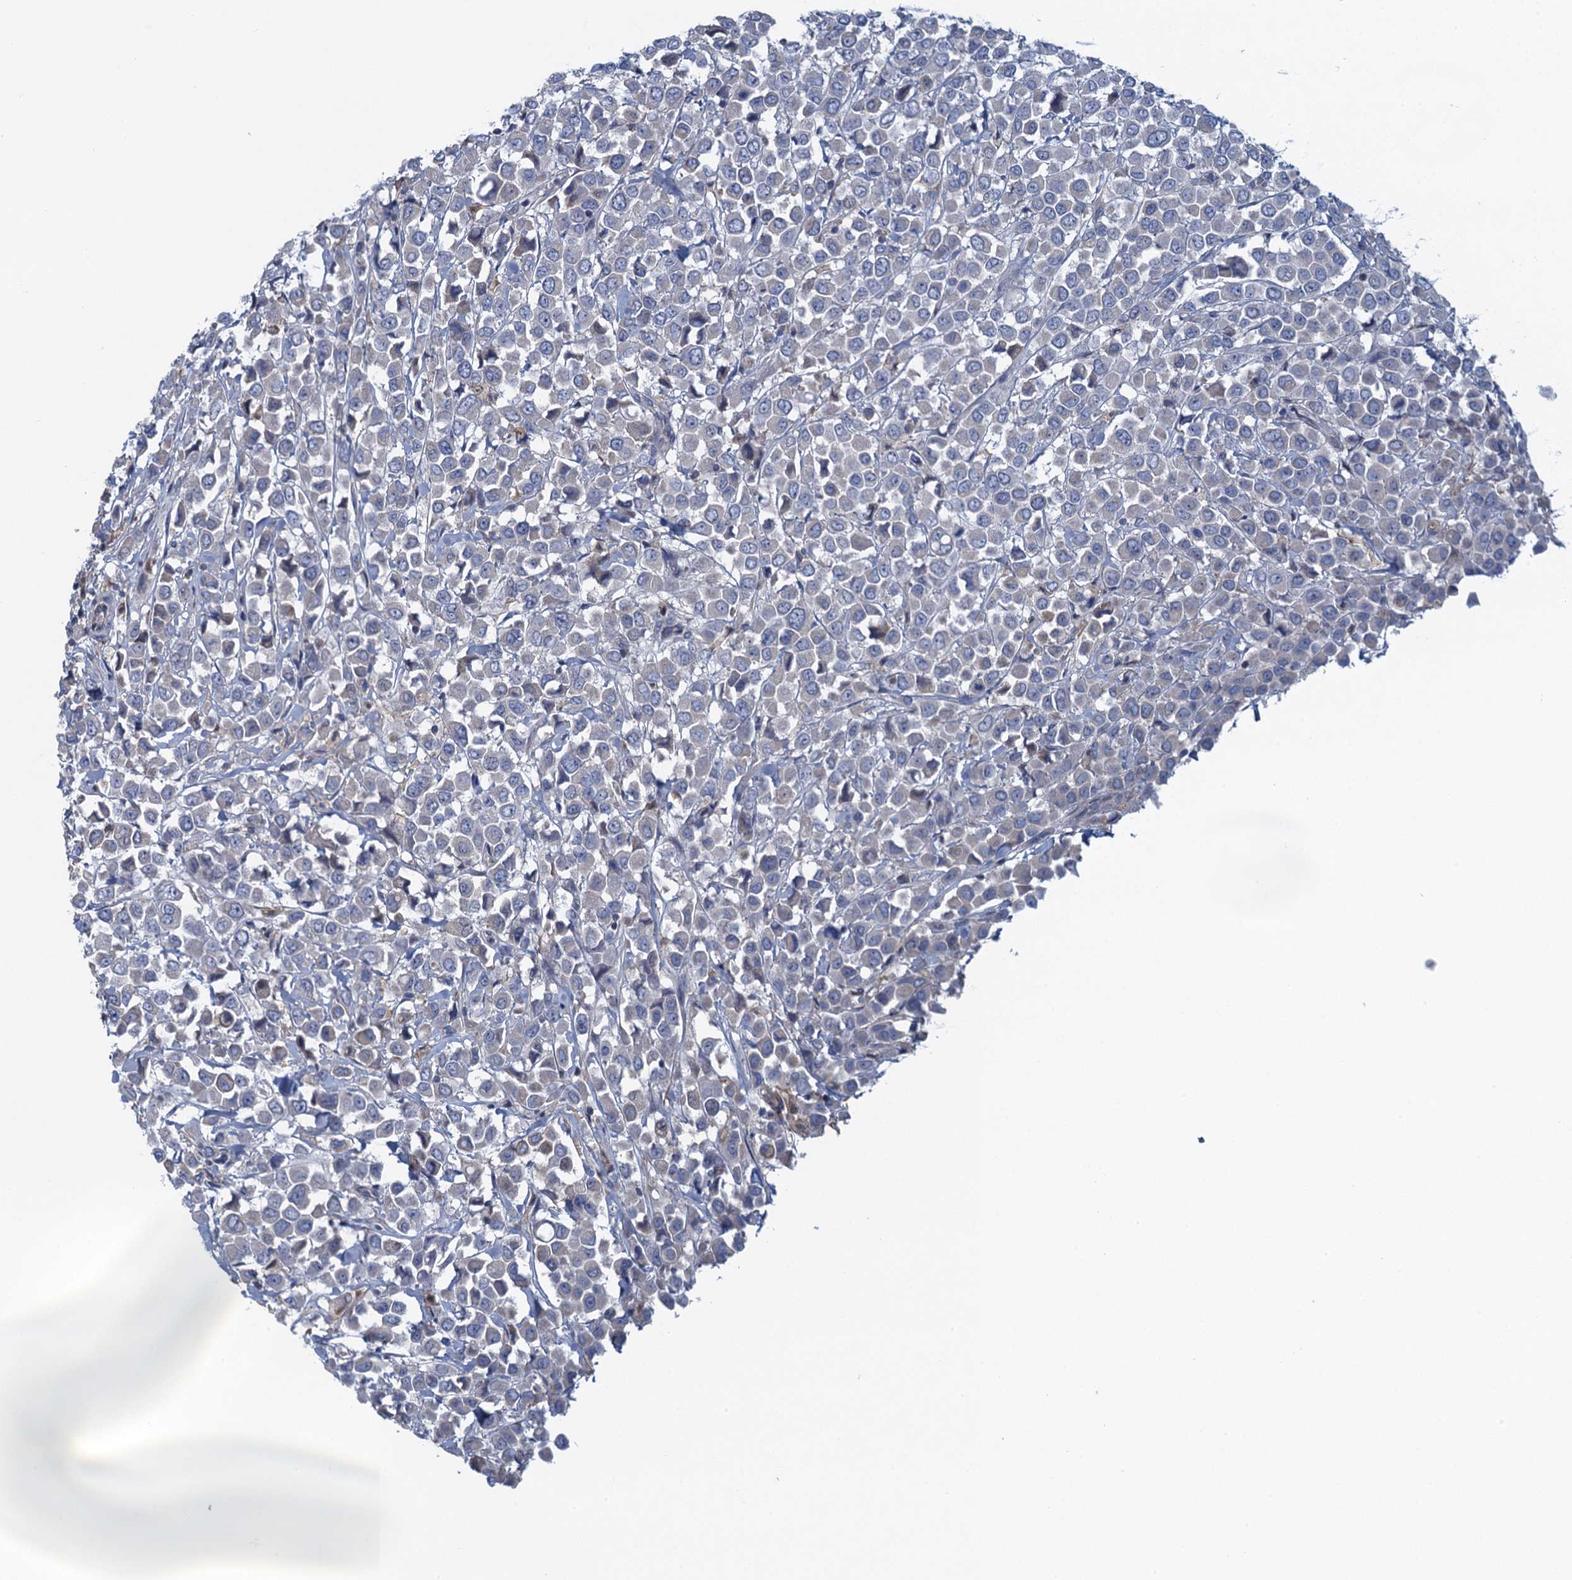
{"staining": {"intensity": "negative", "quantity": "none", "location": "none"}, "tissue": "breast cancer", "cell_type": "Tumor cells", "image_type": "cancer", "snomed": [{"axis": "morphology", "description": "Duct carcinoma"}, {"axis": "topography", "description": "Breast"}], "caption": "Intraductal carcinoma (breast) stained for a protein using immunohistochemistry demonstrates no staining tumor cells.", "gene": "NCKAP1L", "patient": {"sex": "female", "age": 61}}